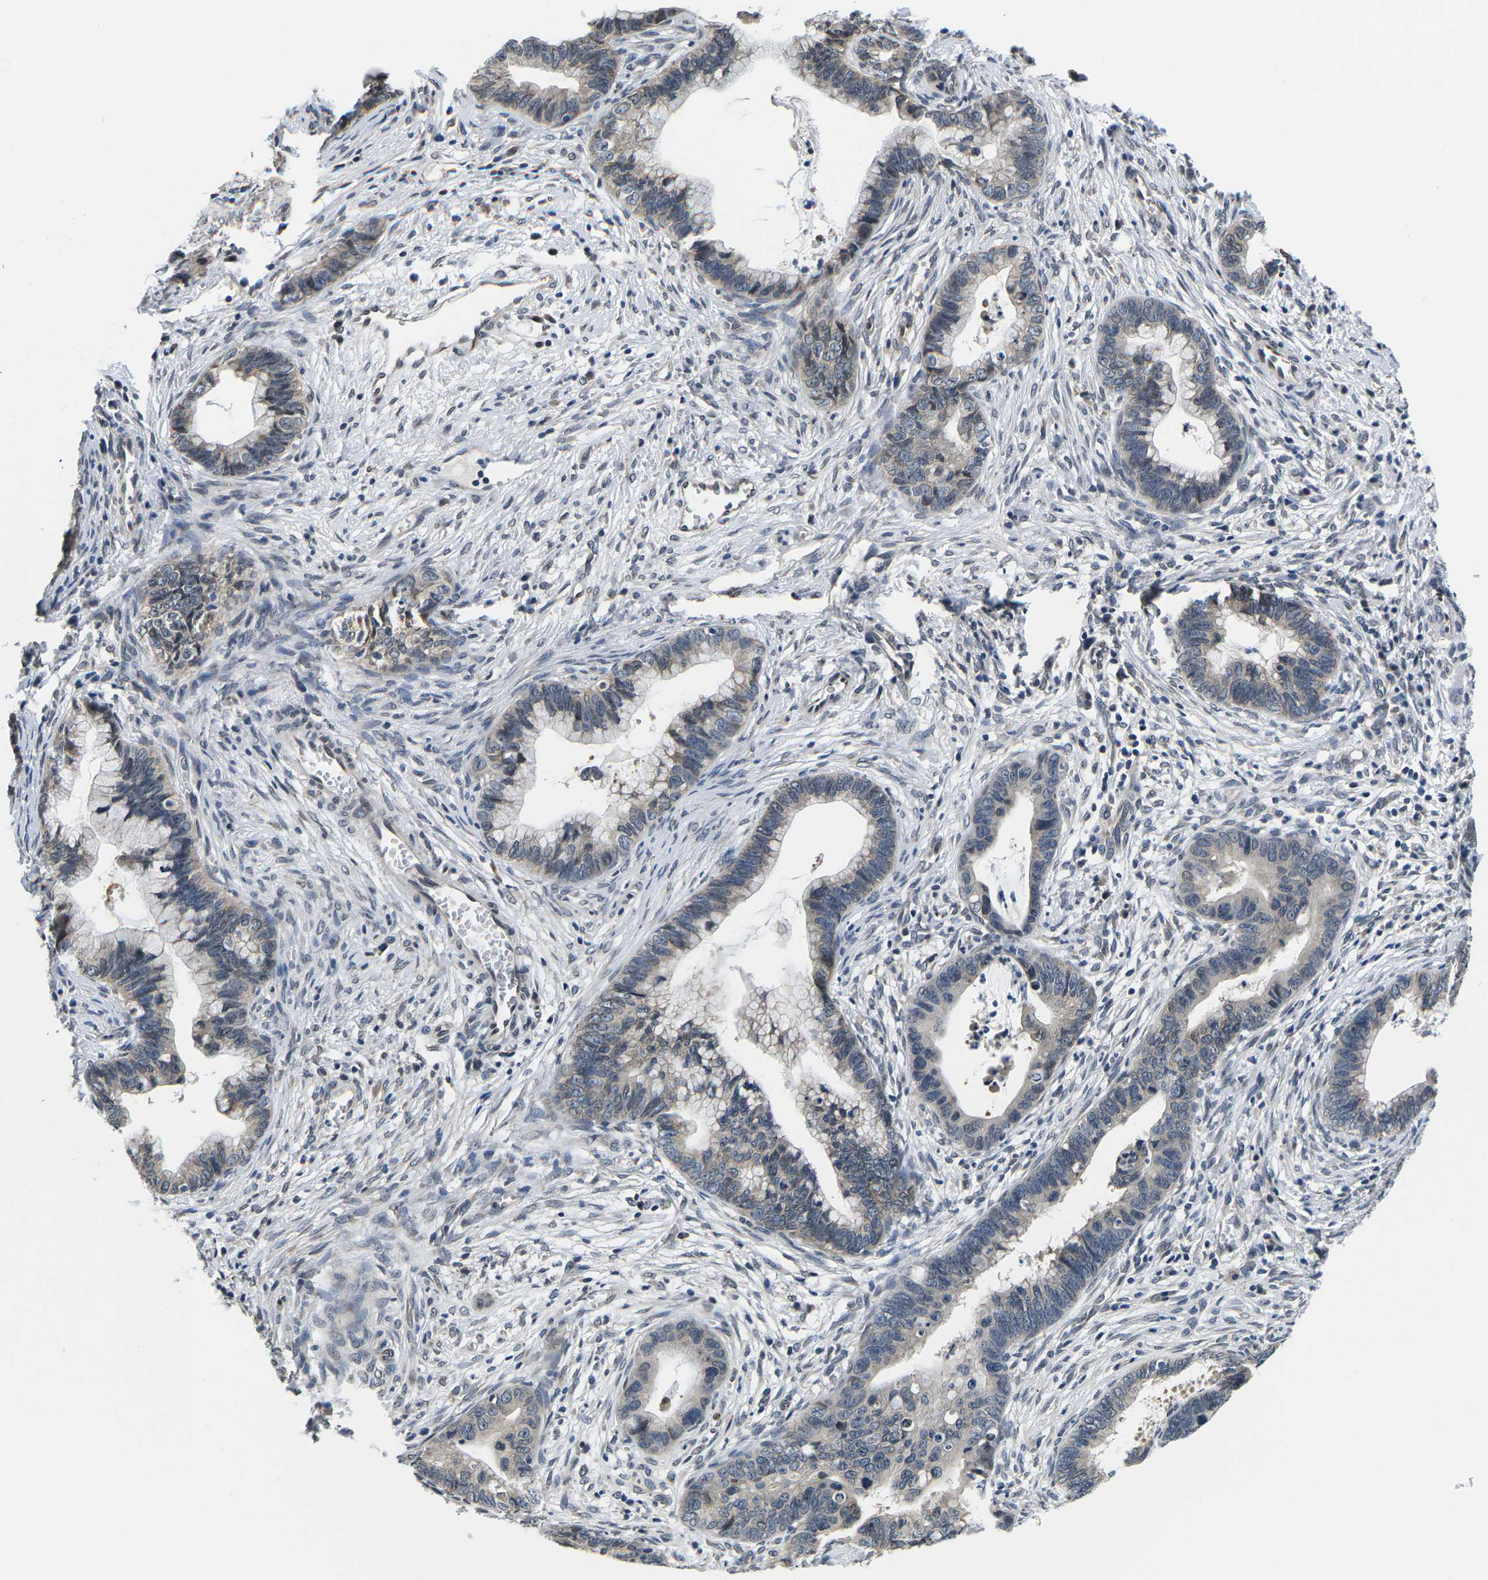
{"staining": {"intensity": "negative", "quantity": "none", "location": "none"}, "tissue": "cervical cancer", "cell_type": "Tumor cells", "image_type": "cancer", "snomed": [{"axis": "morphology", "description": "Adenocarcinoma, NOS"}, {"axis": "topography", "description": "Cervix"}], "caption": "An IHC micrograph of cervical adenocarcinoma is shown. There is no staining in tumor cells of cervical adenocarcinoma.", "gene": "SNX10", "patient": {"sex": "female", "age": 44}}